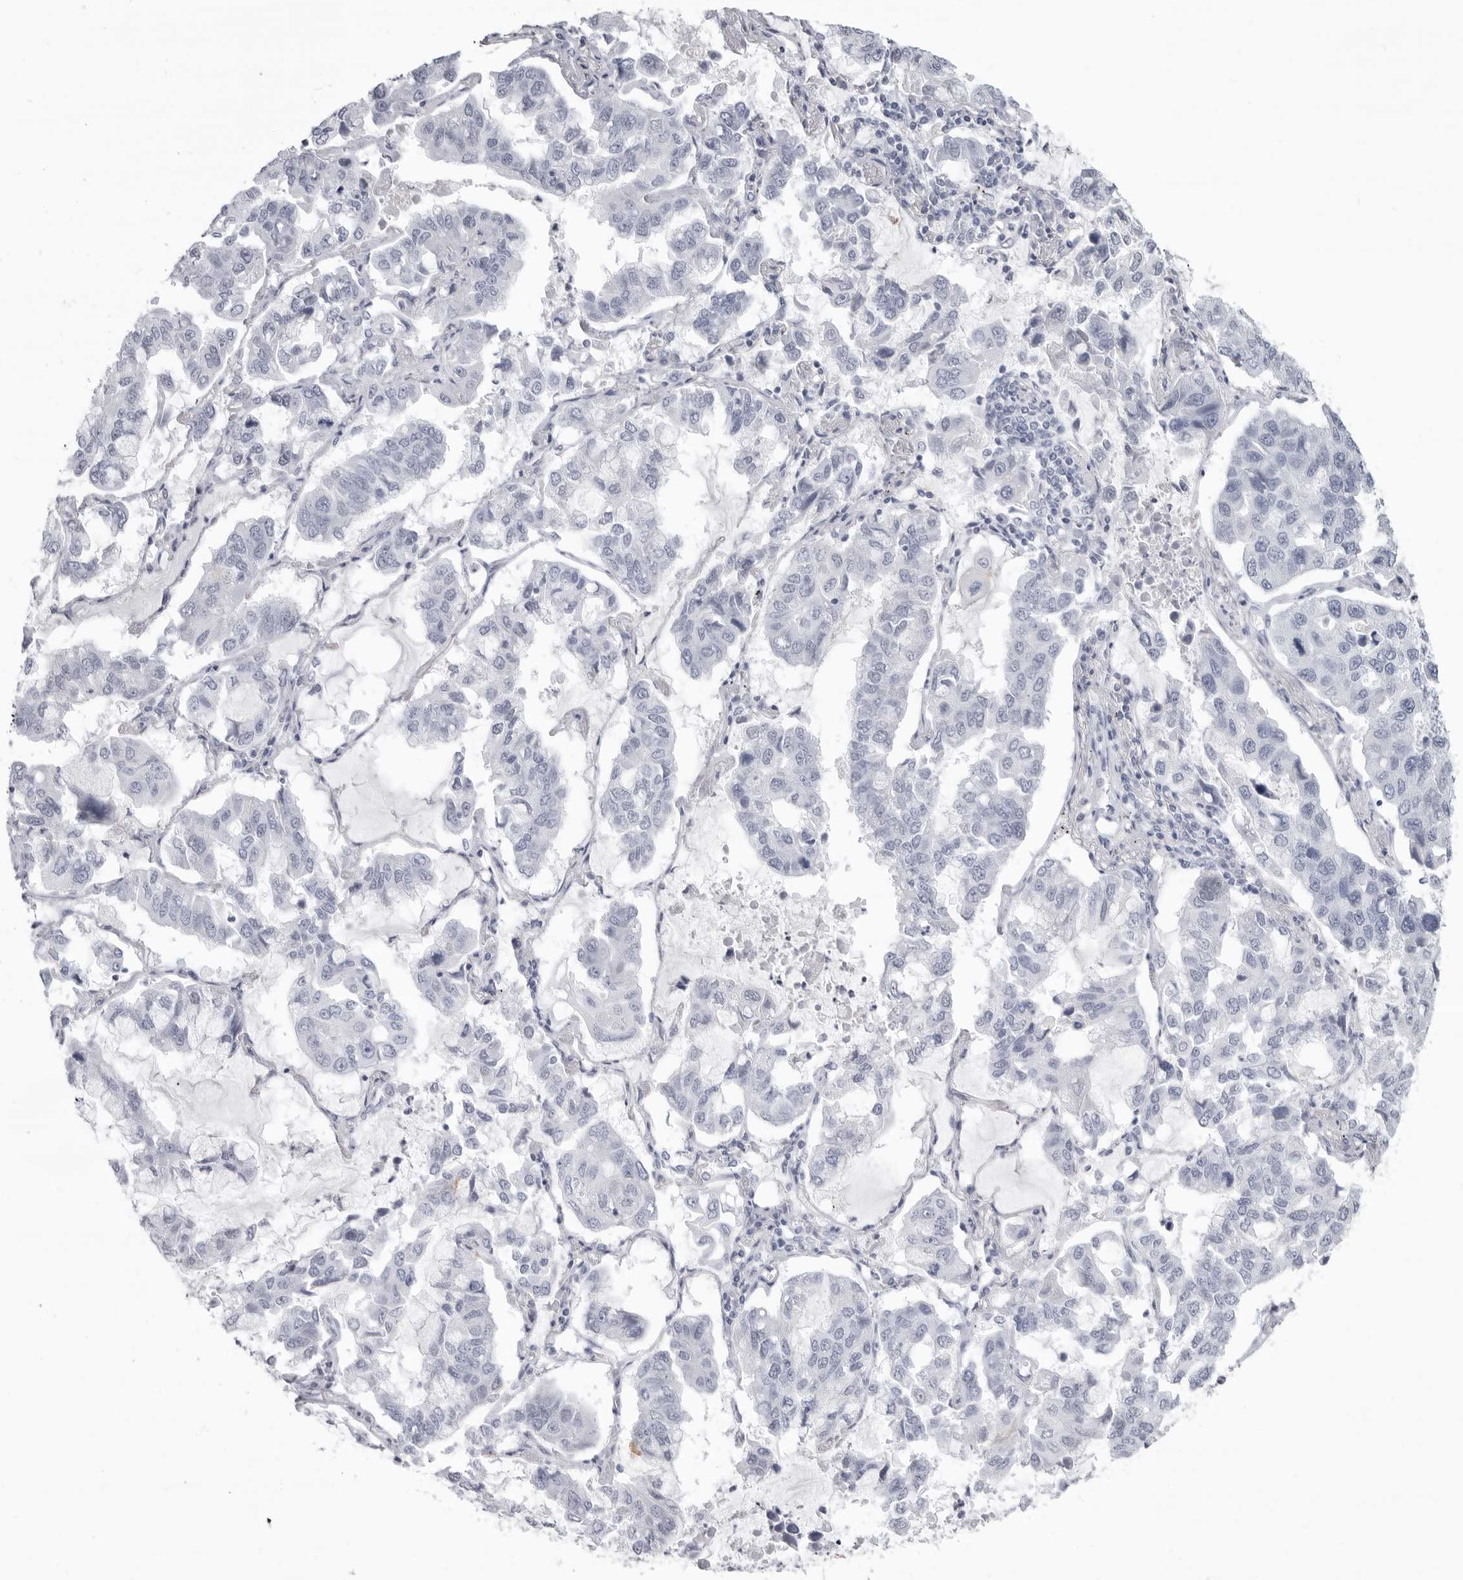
{"staining": {"intensity": "negative", "quantity": "none", "location": "none"}, "tissue": "lung cancer", "cell_type": "Tumor cells", "image_type": "cancer", "snomed": [{"axis": "morphology", "description": "Adenocarcinoma, NOS"}, {"axis": "topography", "description": "Lung"}], "caption": "Tumor cells are negative for protein expression in human lung adenocarcinoma.", "gene": "LY6D", "patient": {"sex": "male", "age": 64}}